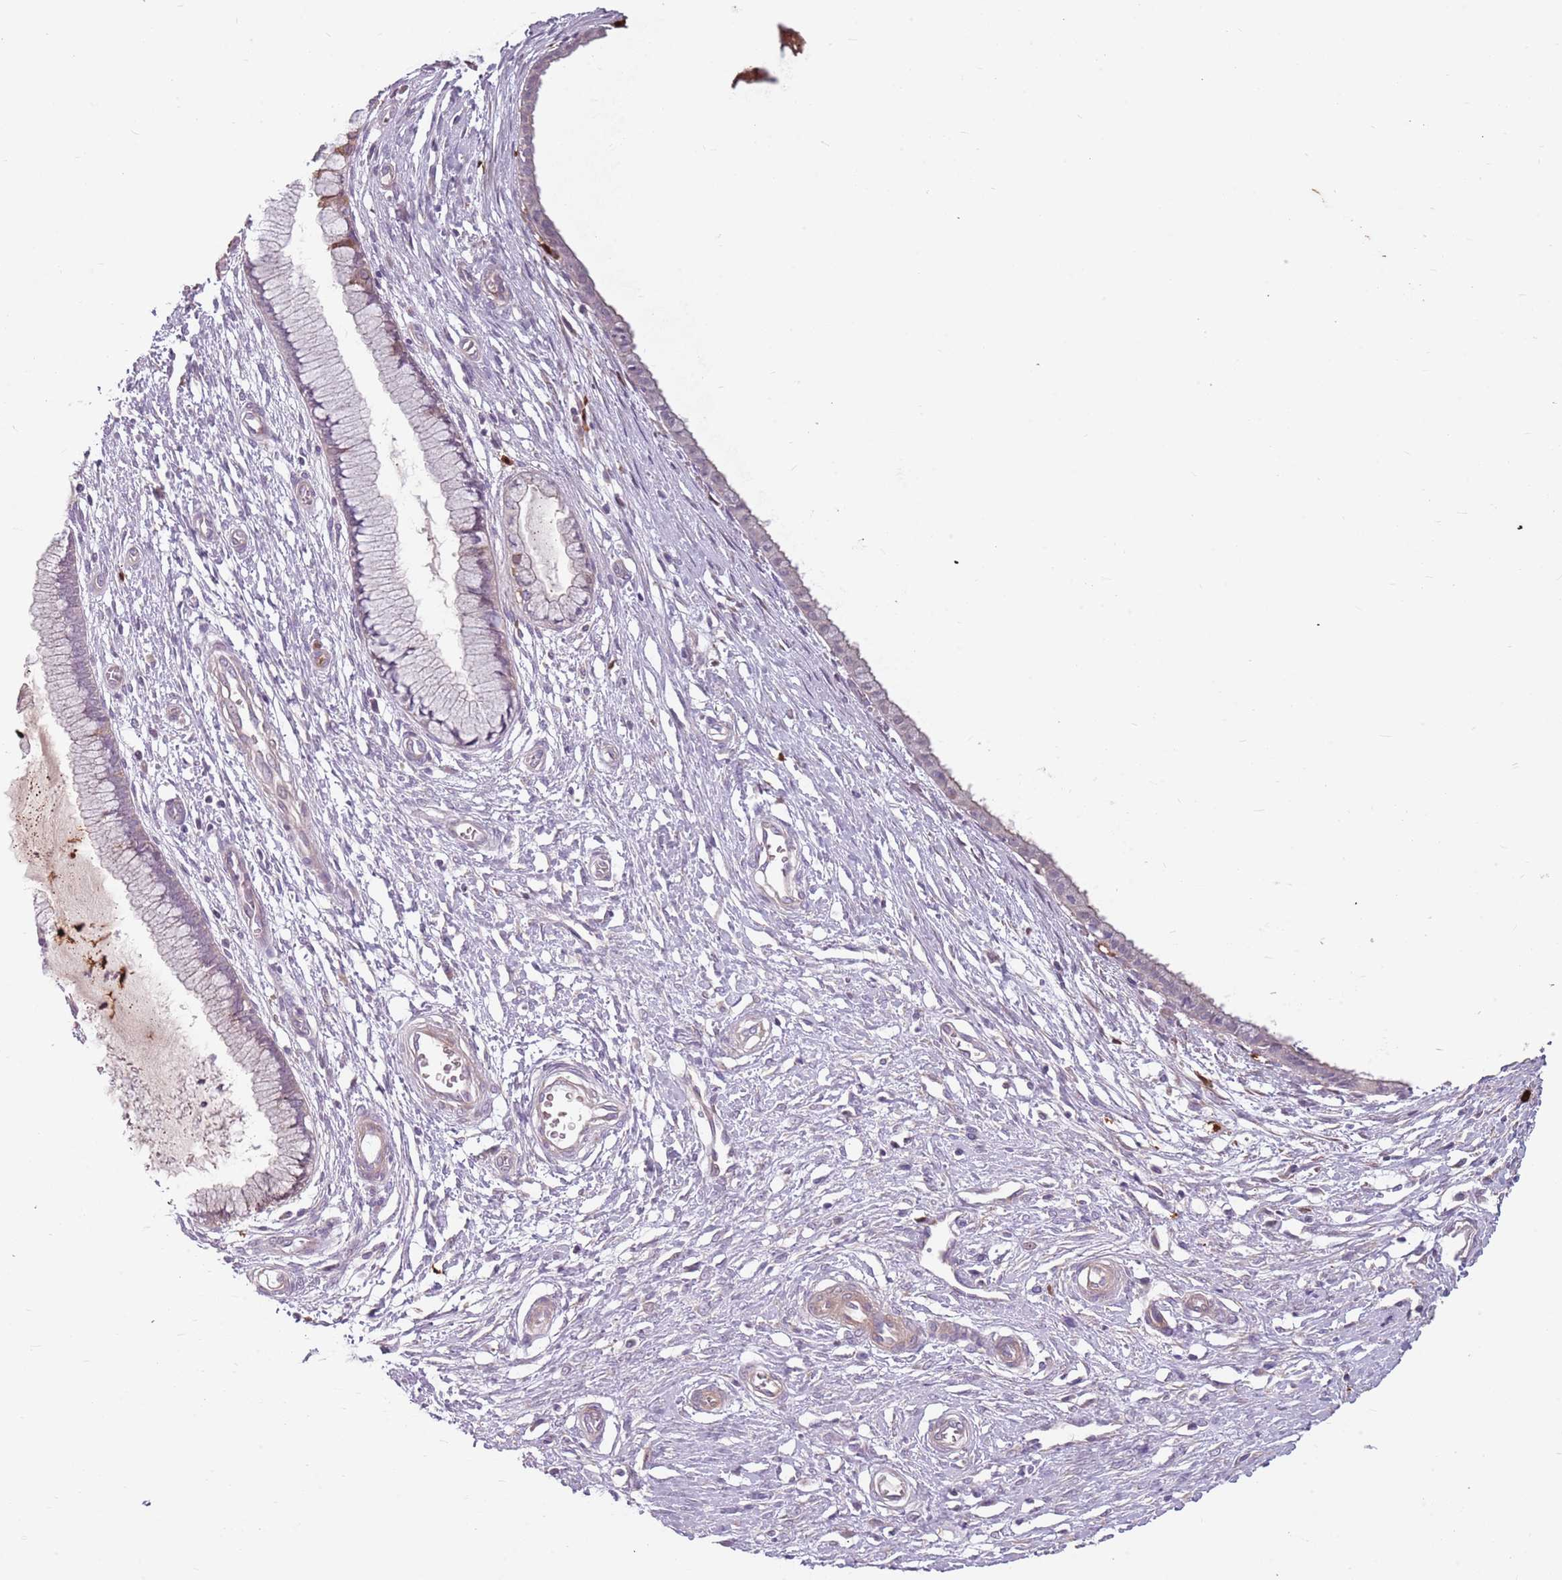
{"staining": {"intensity": "weak", "quantity": "25%-75%", "location": "cytoplasmic/membranous"}, "tissue": "cervix", "cell_type": "Glandular cells", "image_type": "normal", "snomed": [{"axis": "morphology", "description": "Normal tissue, NOS"}, {"axis": "topography", "description": "Cervix"}], "caption": "Brown immunohistochemical staining in normal human cervix displays weak cytoplasmic/membranous positivity in approximately 25%-75% of glandular cells. (Brightfield microscopy of DAB IHC at high magnification).", "gene": "SPAG4", "patient": {"sex": "female", "age": 55}}